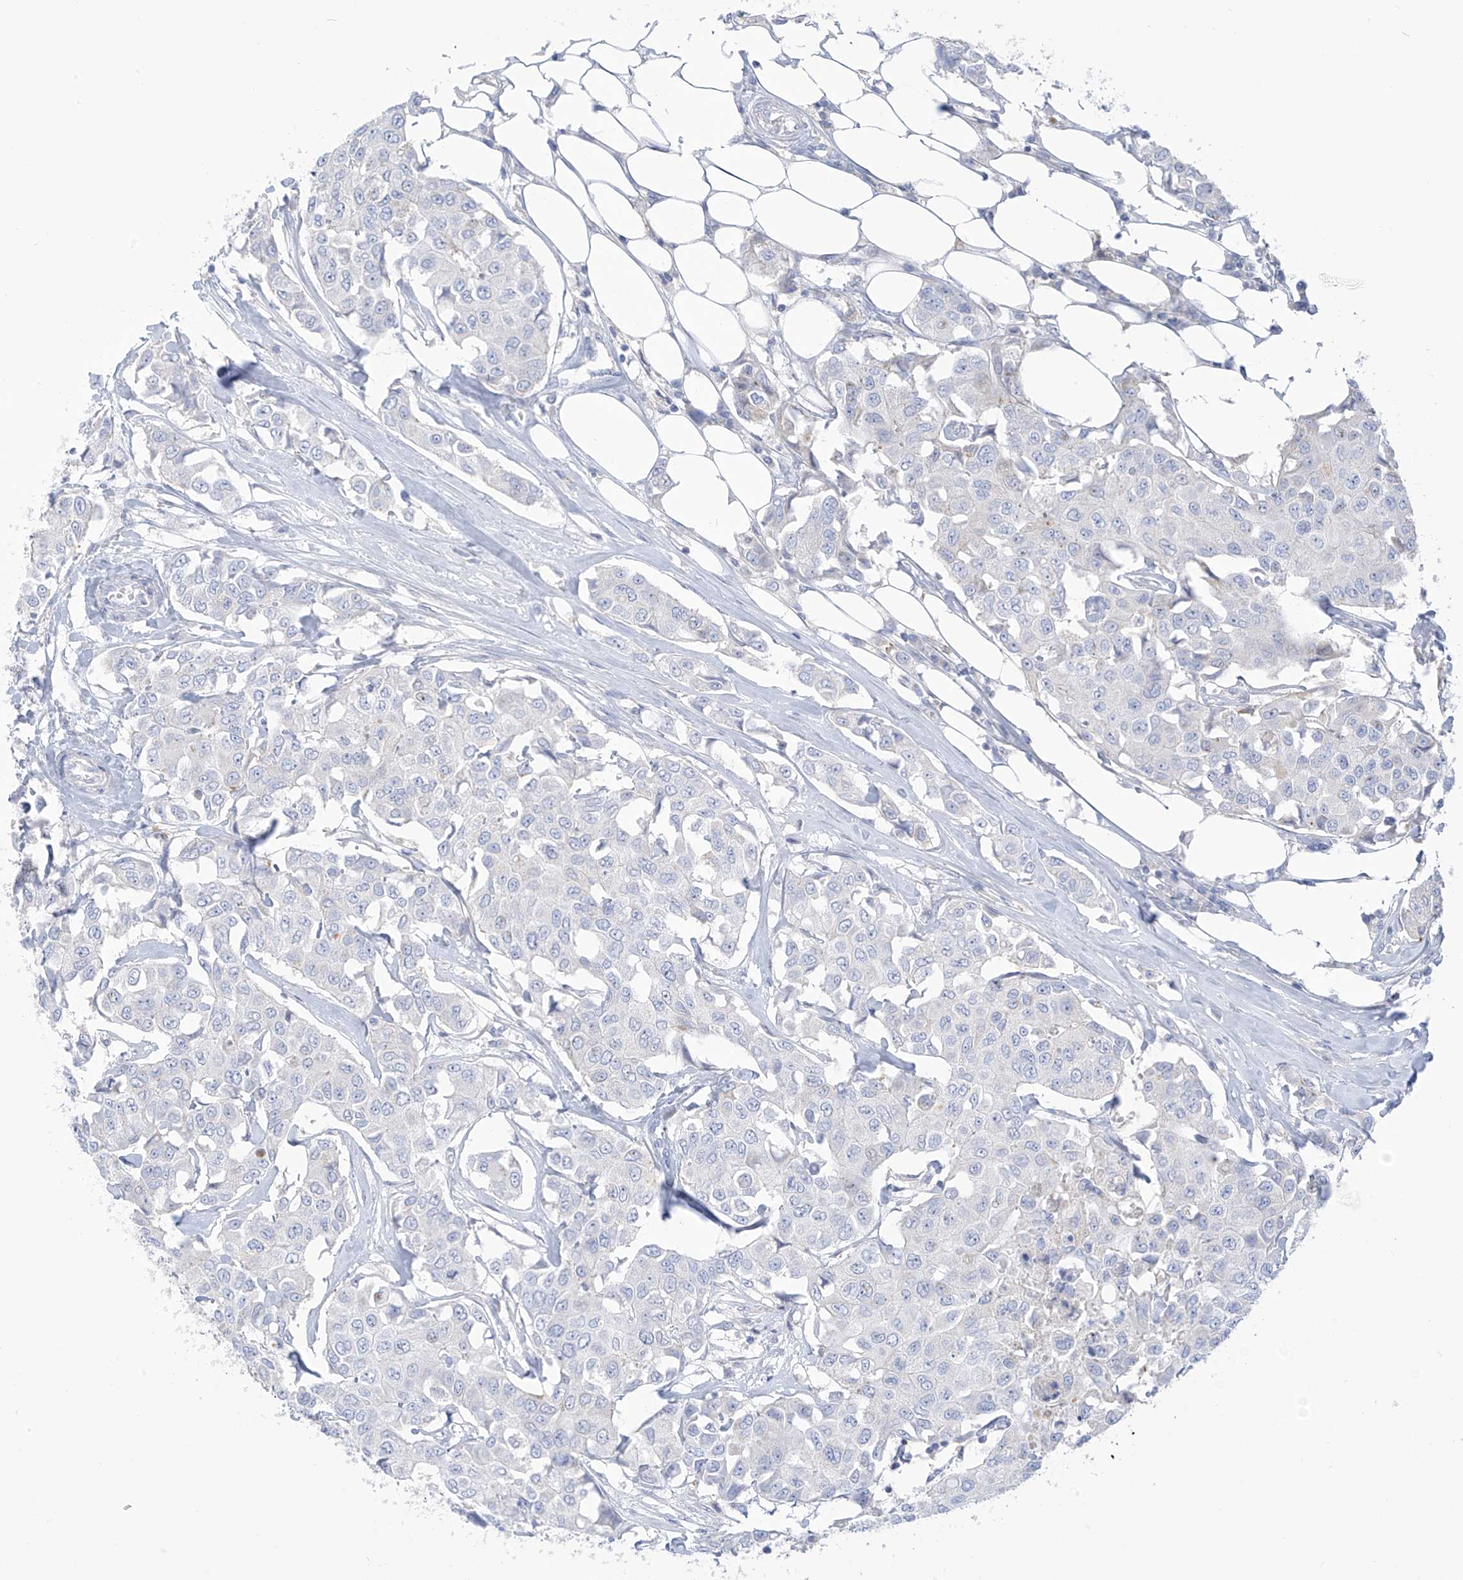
{"staining": {"intensity": "negative", "quantity": "none", "location": "none"}, "tissue": "breast cancer", "cell_type": "Tumor cells", "image_type": "cancer", "snomed": [{"axis": "morphology", "description": "Duct carcinoma"}, {"axis": "topography", "description": "Breast"}], "caption": "Protein analysis of breast infiltrating ductal carcinoma exhibits no significant staining in tumor cells. (Immunohistochemistry (ihc), brightfield microscopy, high magnification).", "gene": "FABP2", "patient": {"sex": "female", "age": 80}}